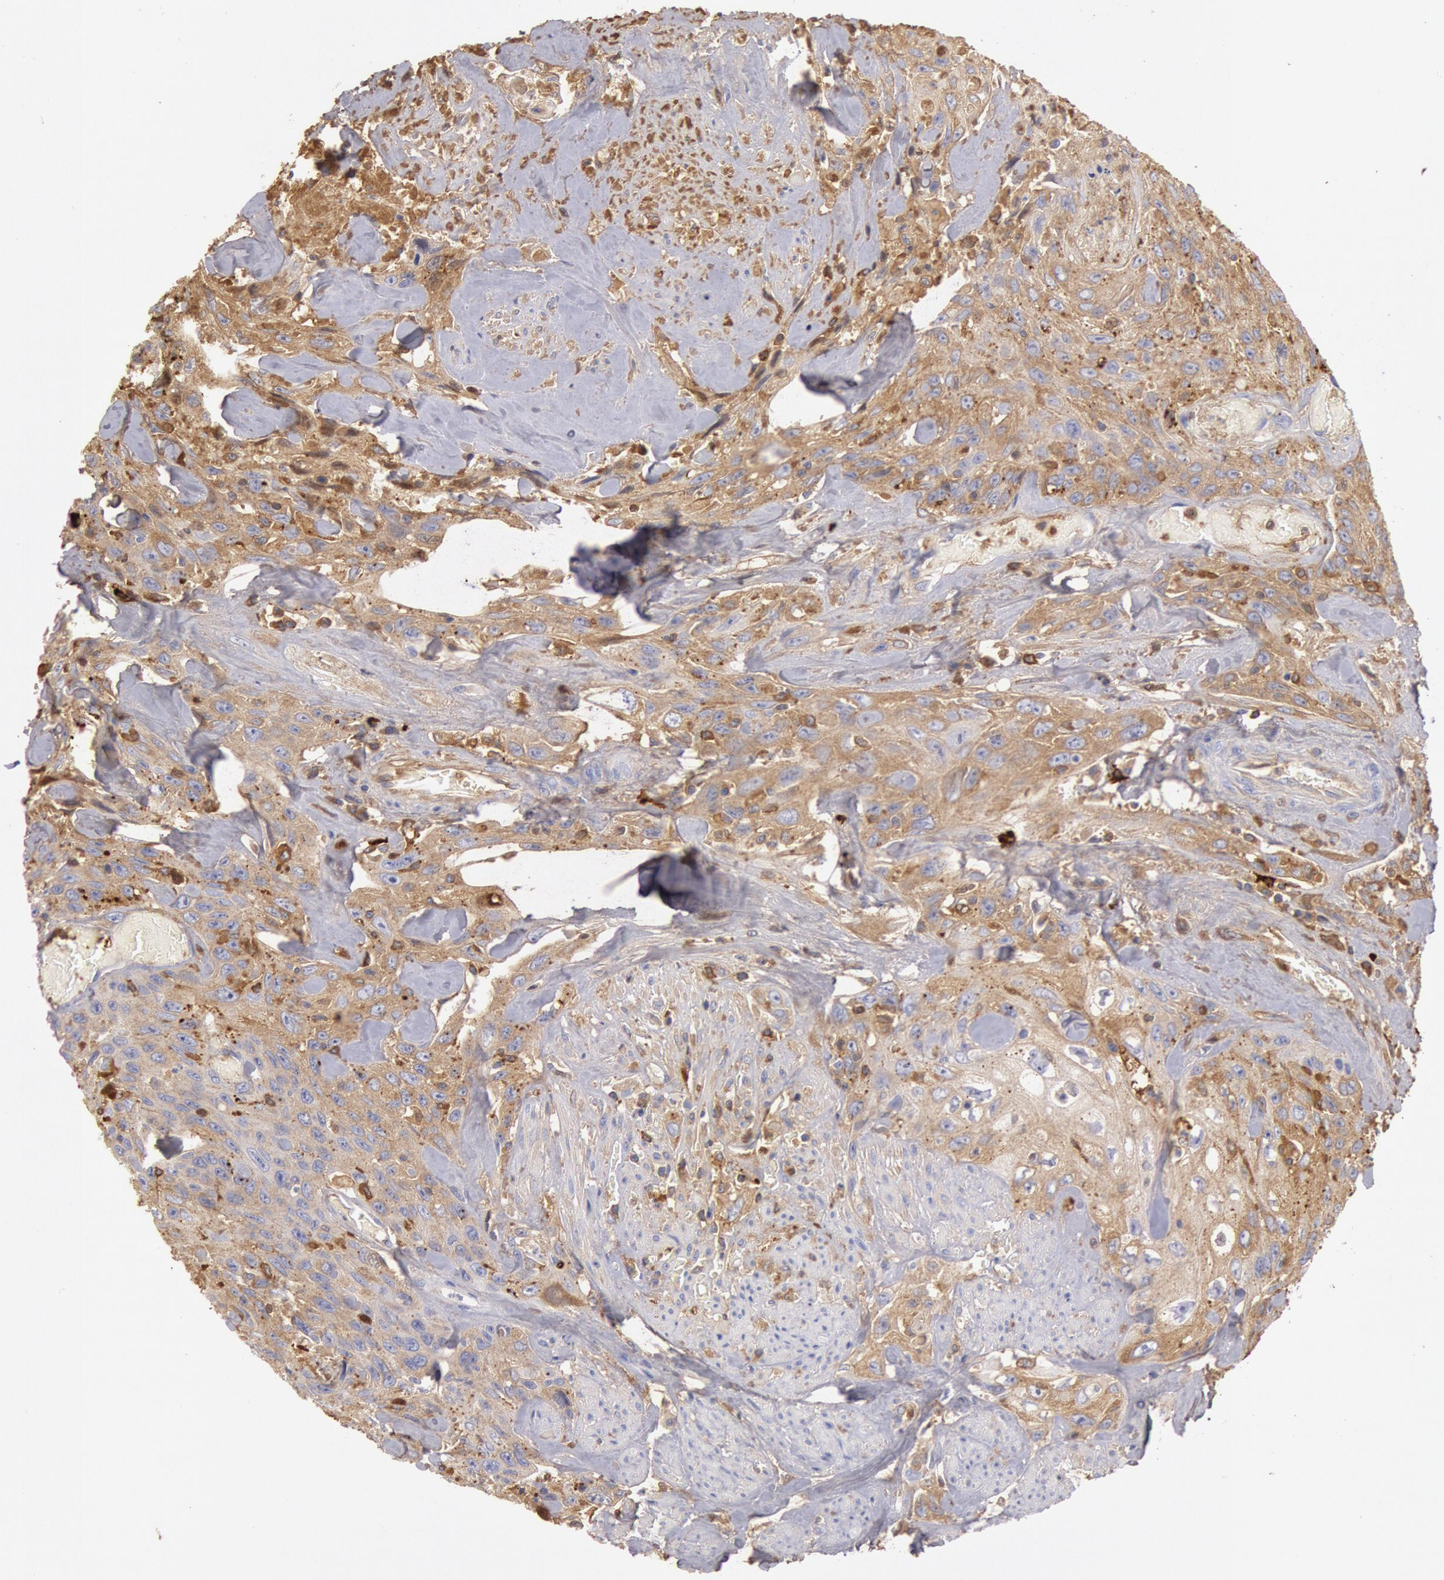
{"staining": {"intensity": "weak", "quantity": "25%-75%", "location": "cytoplasmic/membranous"}, "tissue": "urothelial cancer", "cell_type": "Tumor cells", "image_type": "cancer", "snomed": [{"axis": "morphology", "description": "Urothelial carcinoma, High grade"}, {"axis": "topography", "description": "Urinary bladder"}], "caption": "This is a histology image of immunohistochemistry (IHC) staining of high-grade urothelial carcinoma, which shows weak expression in the cytoplasmic/membranous of tumor cells.", "gene": "IGHA1", "patient": {"sex": "female", "age": 84}}